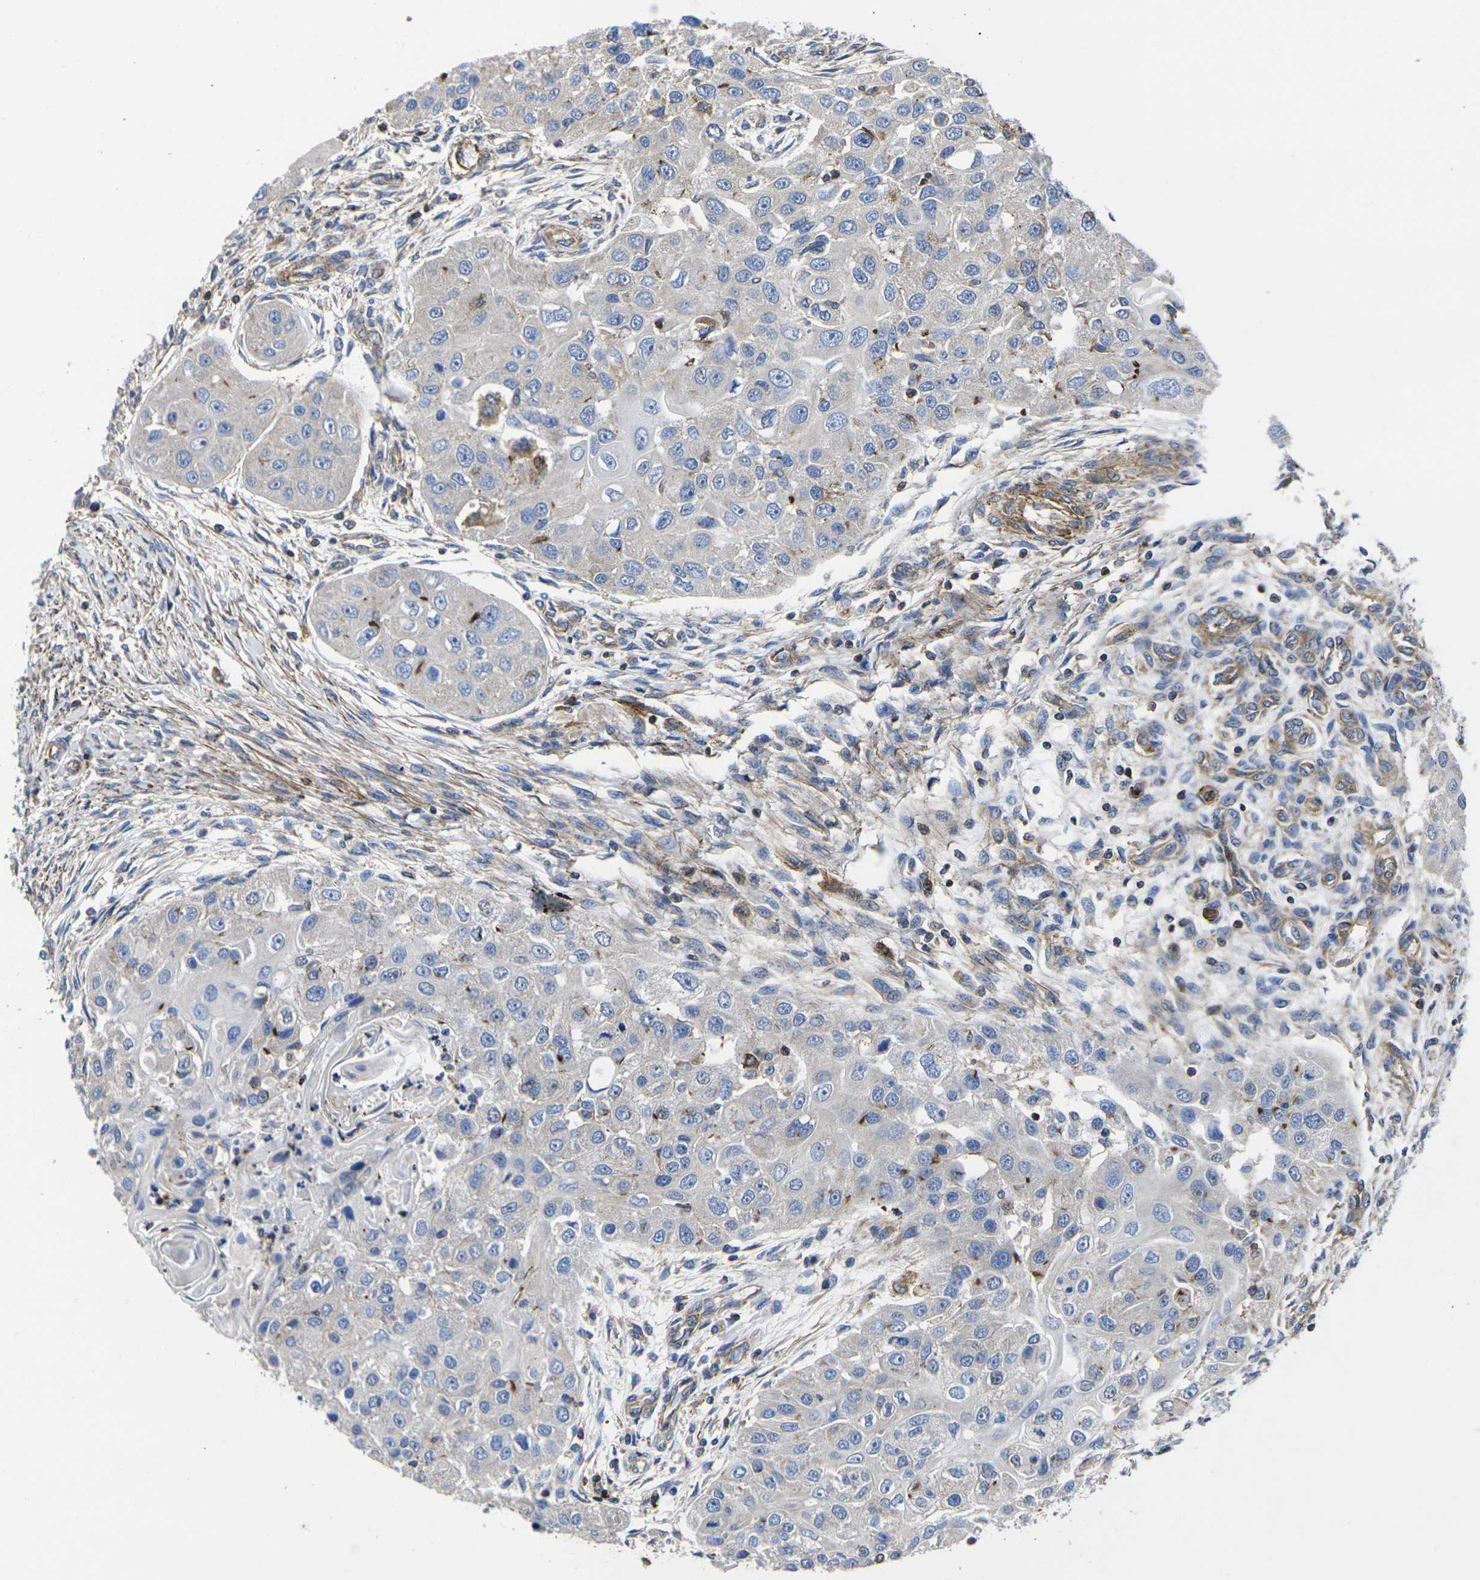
{"staining": {"intensity": "negative", "quantity": "none", "location": "none"}, "tissue": "head and neck cancer", "cell_type": "Tumor cells", "image_type": "cancer", "snomed": [{"axis": "morphology", "description": "Normal tissue, NOS"}, {"axis": "morphology", "description": "Squamous cell carcinoma, NOS"}, {"axis": "topography", "description": "Skeletal muscle"}, {"axis": "topography", "description": "Head-Neck"}], "caption": "Head and neck squamous cell carcinoma was stained to show a protein in brown. There is no significant staining in tumor cells.", "gene": "GPR4", "patient": {"sex": "male", "age": 51}}